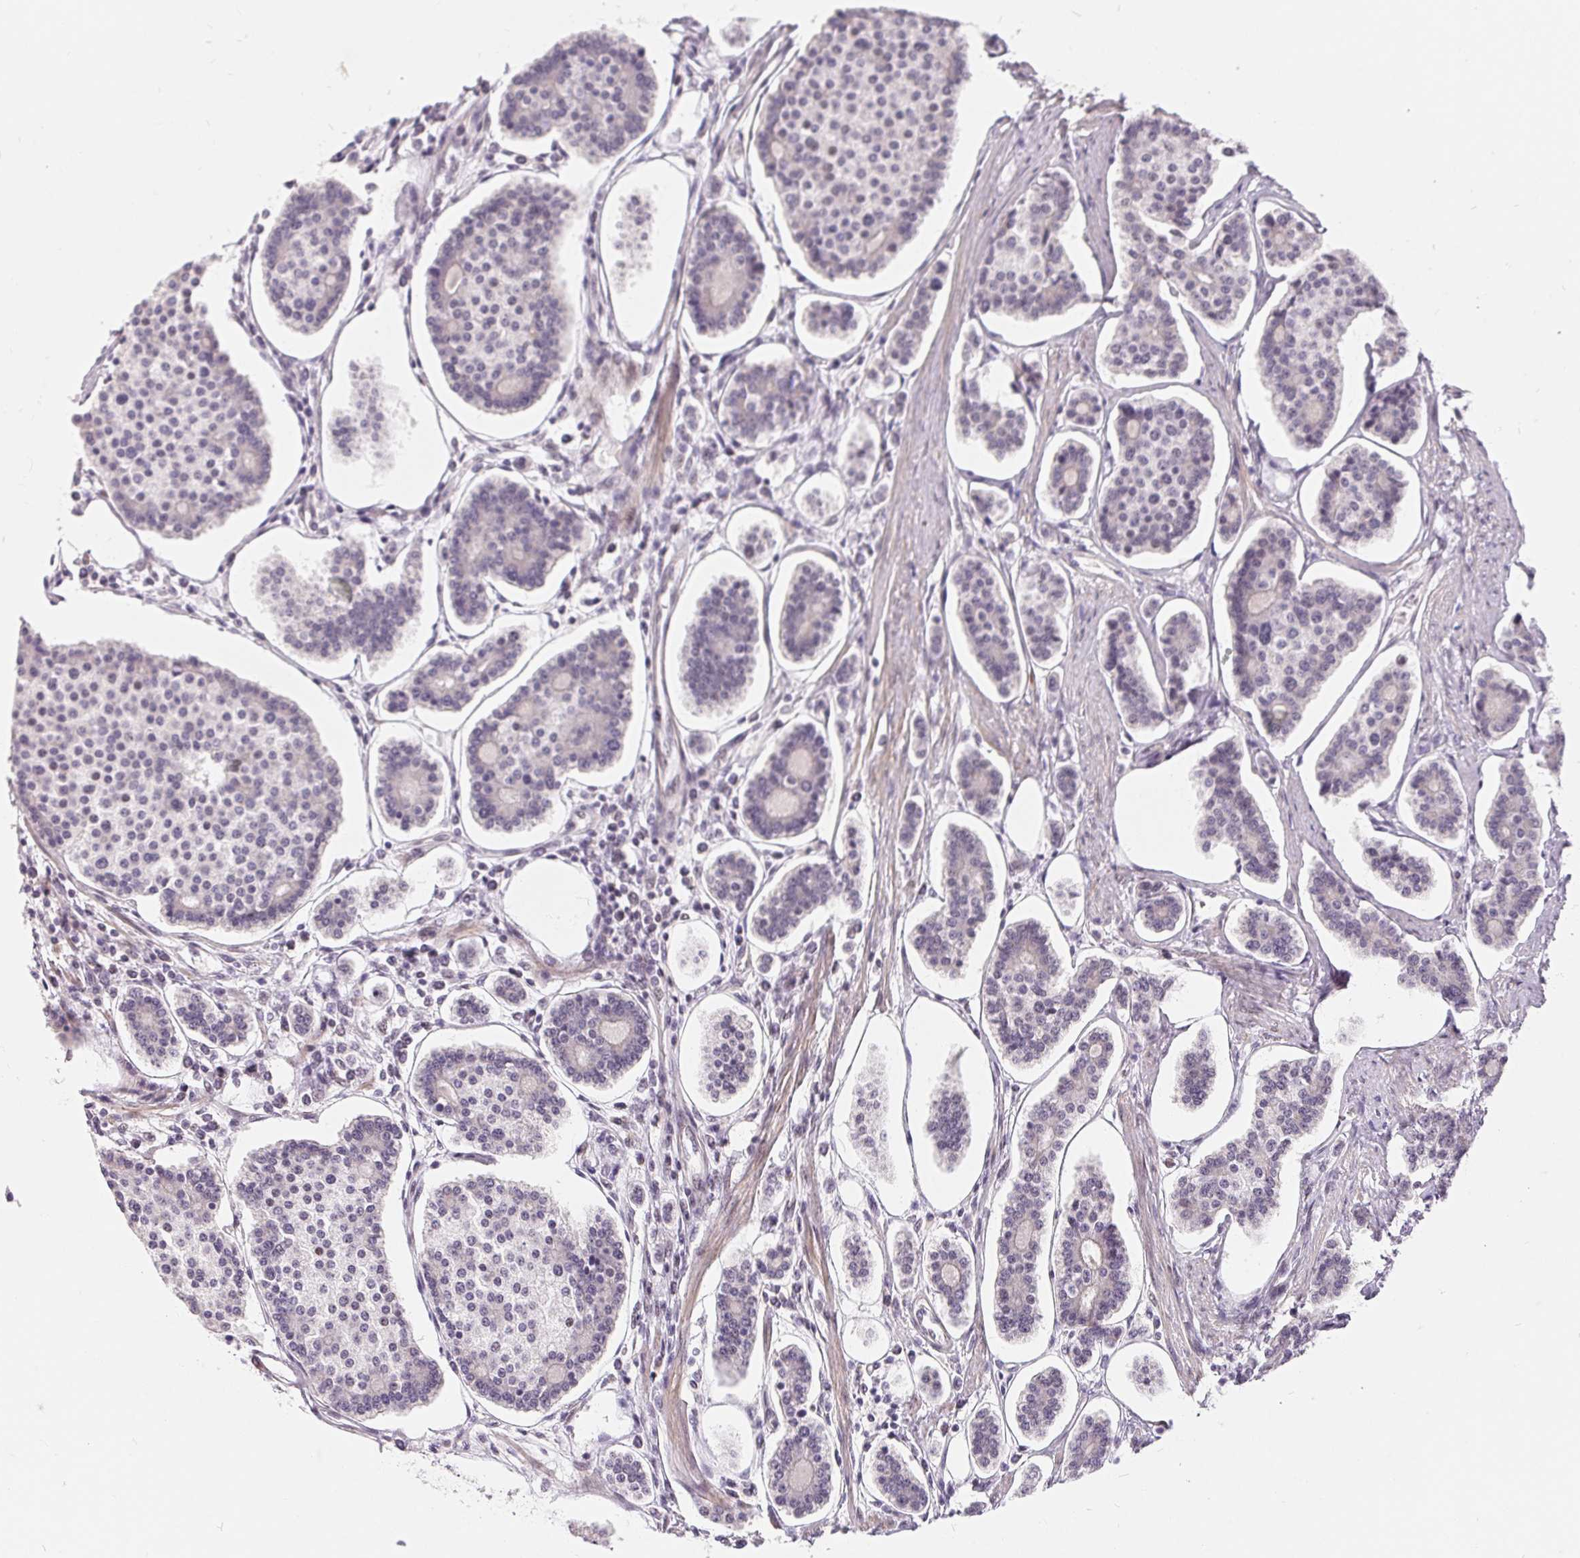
{"staining": {"intensity": "negative", "quantity": "none", "location": "none"}, "tissue": "carcinoid", "cell_type": "Tumor cells", "image_type": "cancer", "snomed": [{"axis": "morphology", "description": "Carcinoid, malignant, NOS"}, {"axis": "topography", "description": "Small intestine"}], "caption": "There is no significant staining in tumor cells of malignant carcinoid. (Stains: DAB immunohistochemistry with hematoxylin counter stain, Microscopy: brightfield microscopy at high magnification).", "gene": "NRG2", "patient": {"sex": "female", "age": 65}}